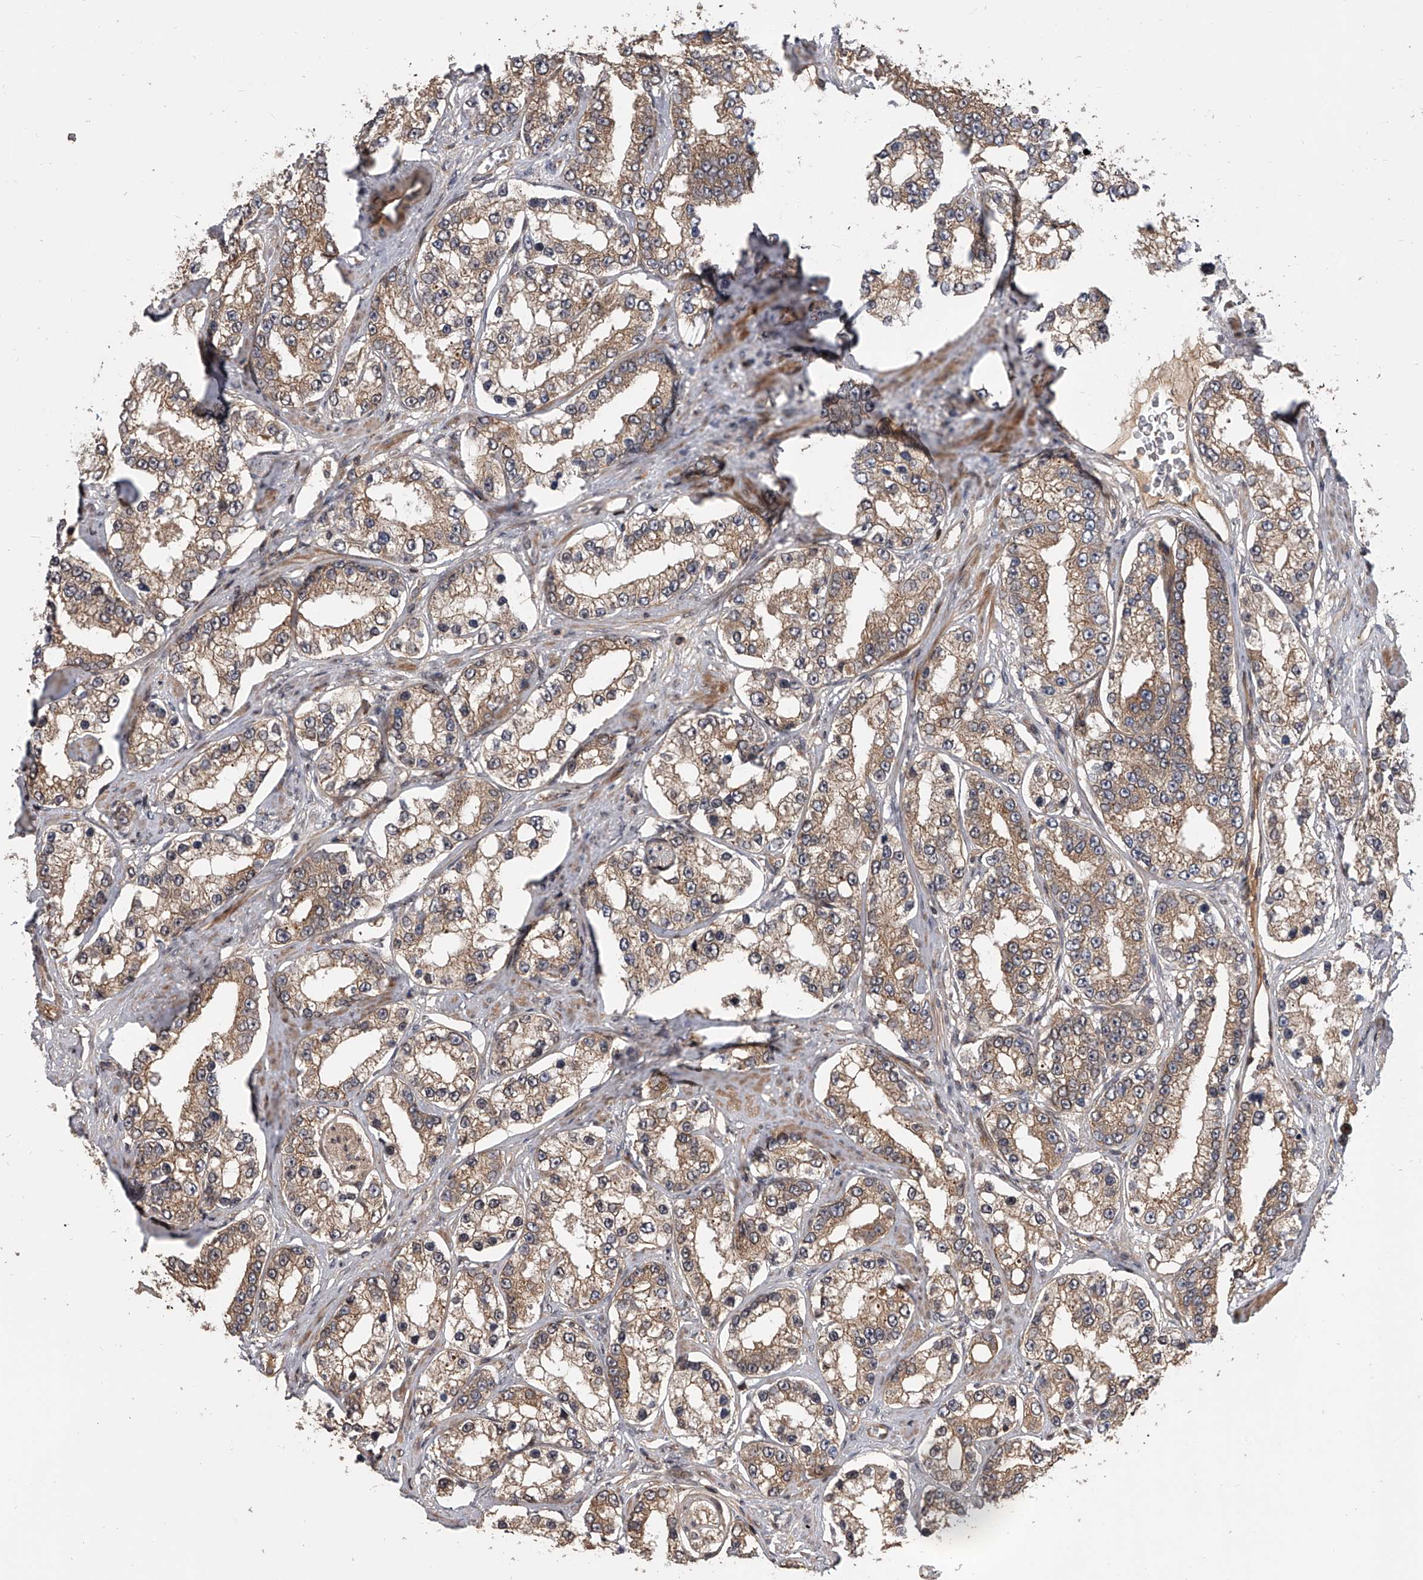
{"staining": {"intensity": "weak", "quantity": ">75%", "location": "cytoplasmic/membranous"}, "tissue": "prostate cancer", "cell_type": "Tumor cells", "image_type": "cancer", "snomed": [{"axis": "morphology", "description": "Normal tissue, NOS"}, {"axis": "morphology", "description": "Adenocarcinoma, High grade"}, {"axis": "topography", "description": "Prostate"}], "caption": "Immunohistochemical staining of human prostate cancer (high-grade adenocarcinoma) reveals weak cytoplasmic/membranous protein expression in approximately >75% of tumor cells.", "gene": "USP47", "patient": {"sex": "male", "age": 83}}